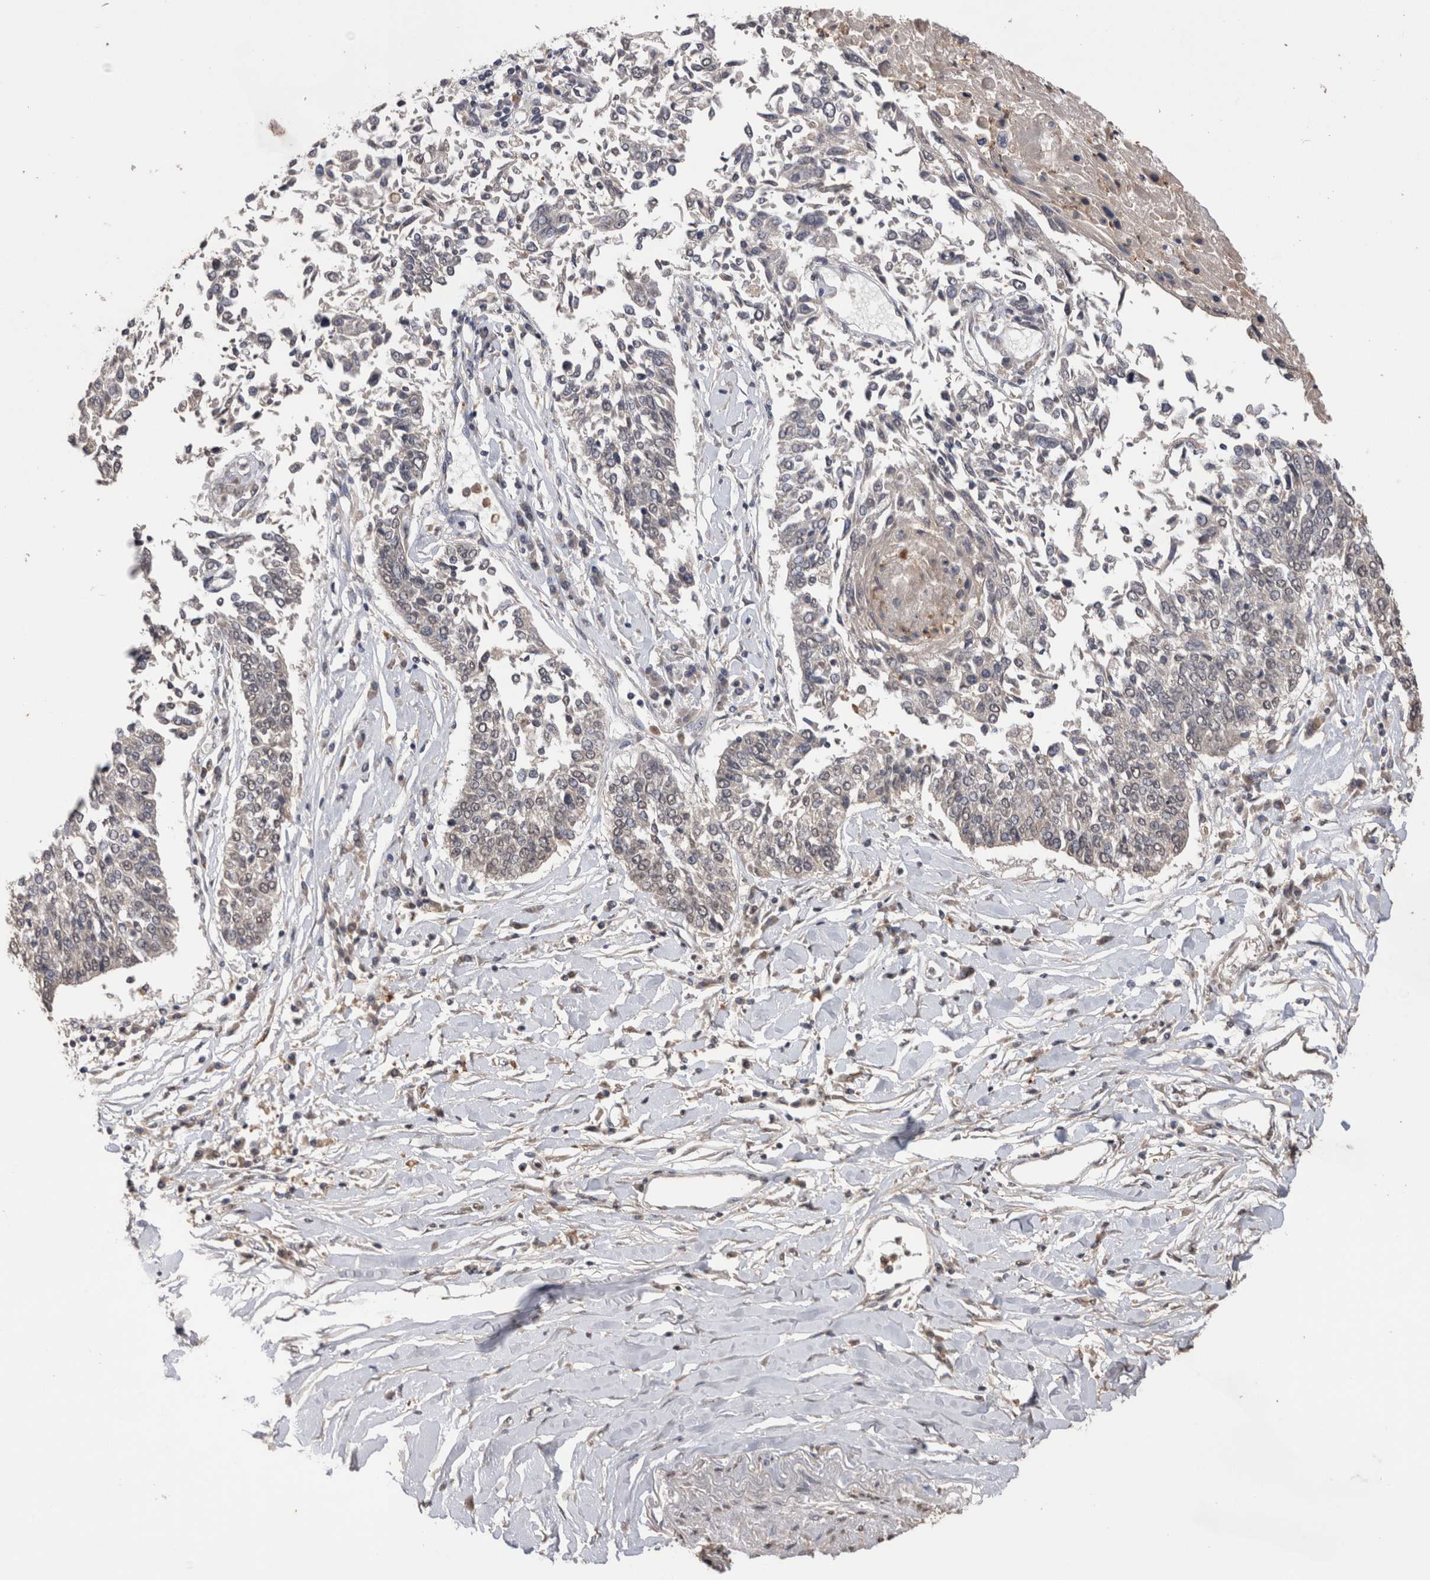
{"staining": {"intensity": "negative", "quantity": "none", "location": "none"}, "tissue": "lung cancer", "cell_type": "Tumor cells", "image_type": "cancer", "snomed": [{"axis": "morphology", "description": "Normal tissue, NOS"}, {"axis": "morphology", "description": "Squamous cell carcinoma, NOS"}, {"axis": "topography", "description": "Cartilage tissue"}, {"axis": "topography", "description": "Bronchus"}, {"axis": "topography", "description": "Lung"}, {"axis": "topography", "description": "Peripheral nerve tissue"}], "caption": "High magnification brightfield microscopy of squamous cell carcinoma (lung) stained with DAB (brown) and counterstained with hematoxylin (blue): tumor cells show no significant positivity.", "gene": "GRK5", "patient": {"sex": "female", "age": 49}}